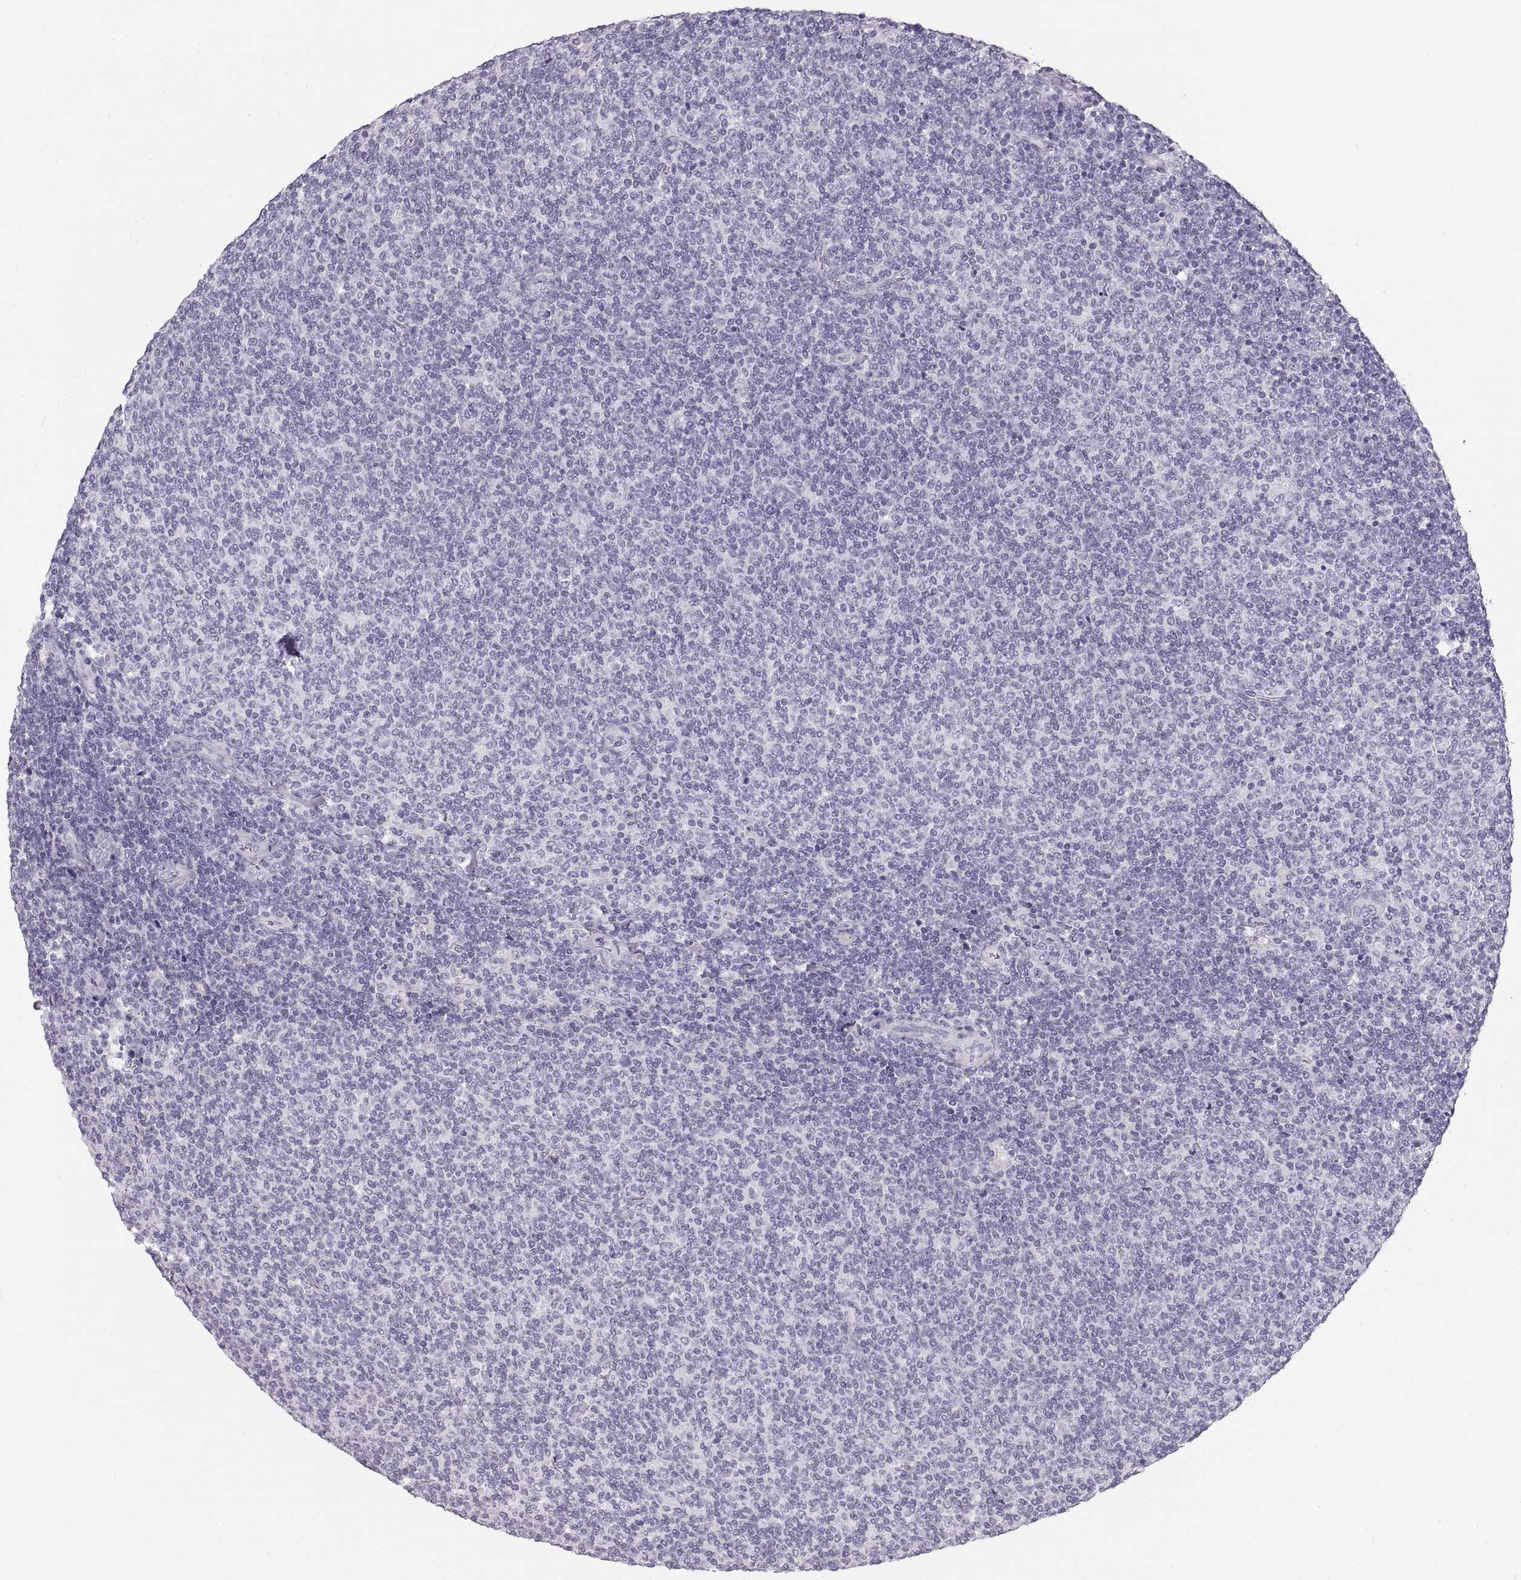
{"staining": {"intensity": "negative", "quantity": "none", "location": "none"}, "tissue": "lymphoma", "cell_type": "Tumor cells", "image_type": "cancer", "snomed": [{"axis": "morphology", "description": "Malignant lymphoma, non-Hodgkin's type, Low grade"}, {"axis": "topography", "description": "Lymph node"}], "caption": "Human lymphoma stained for a protein using IHC reveals no expression in tumor cells.", "gene": "CRYAA", "patient": {"sex": "male", "age": 52}}